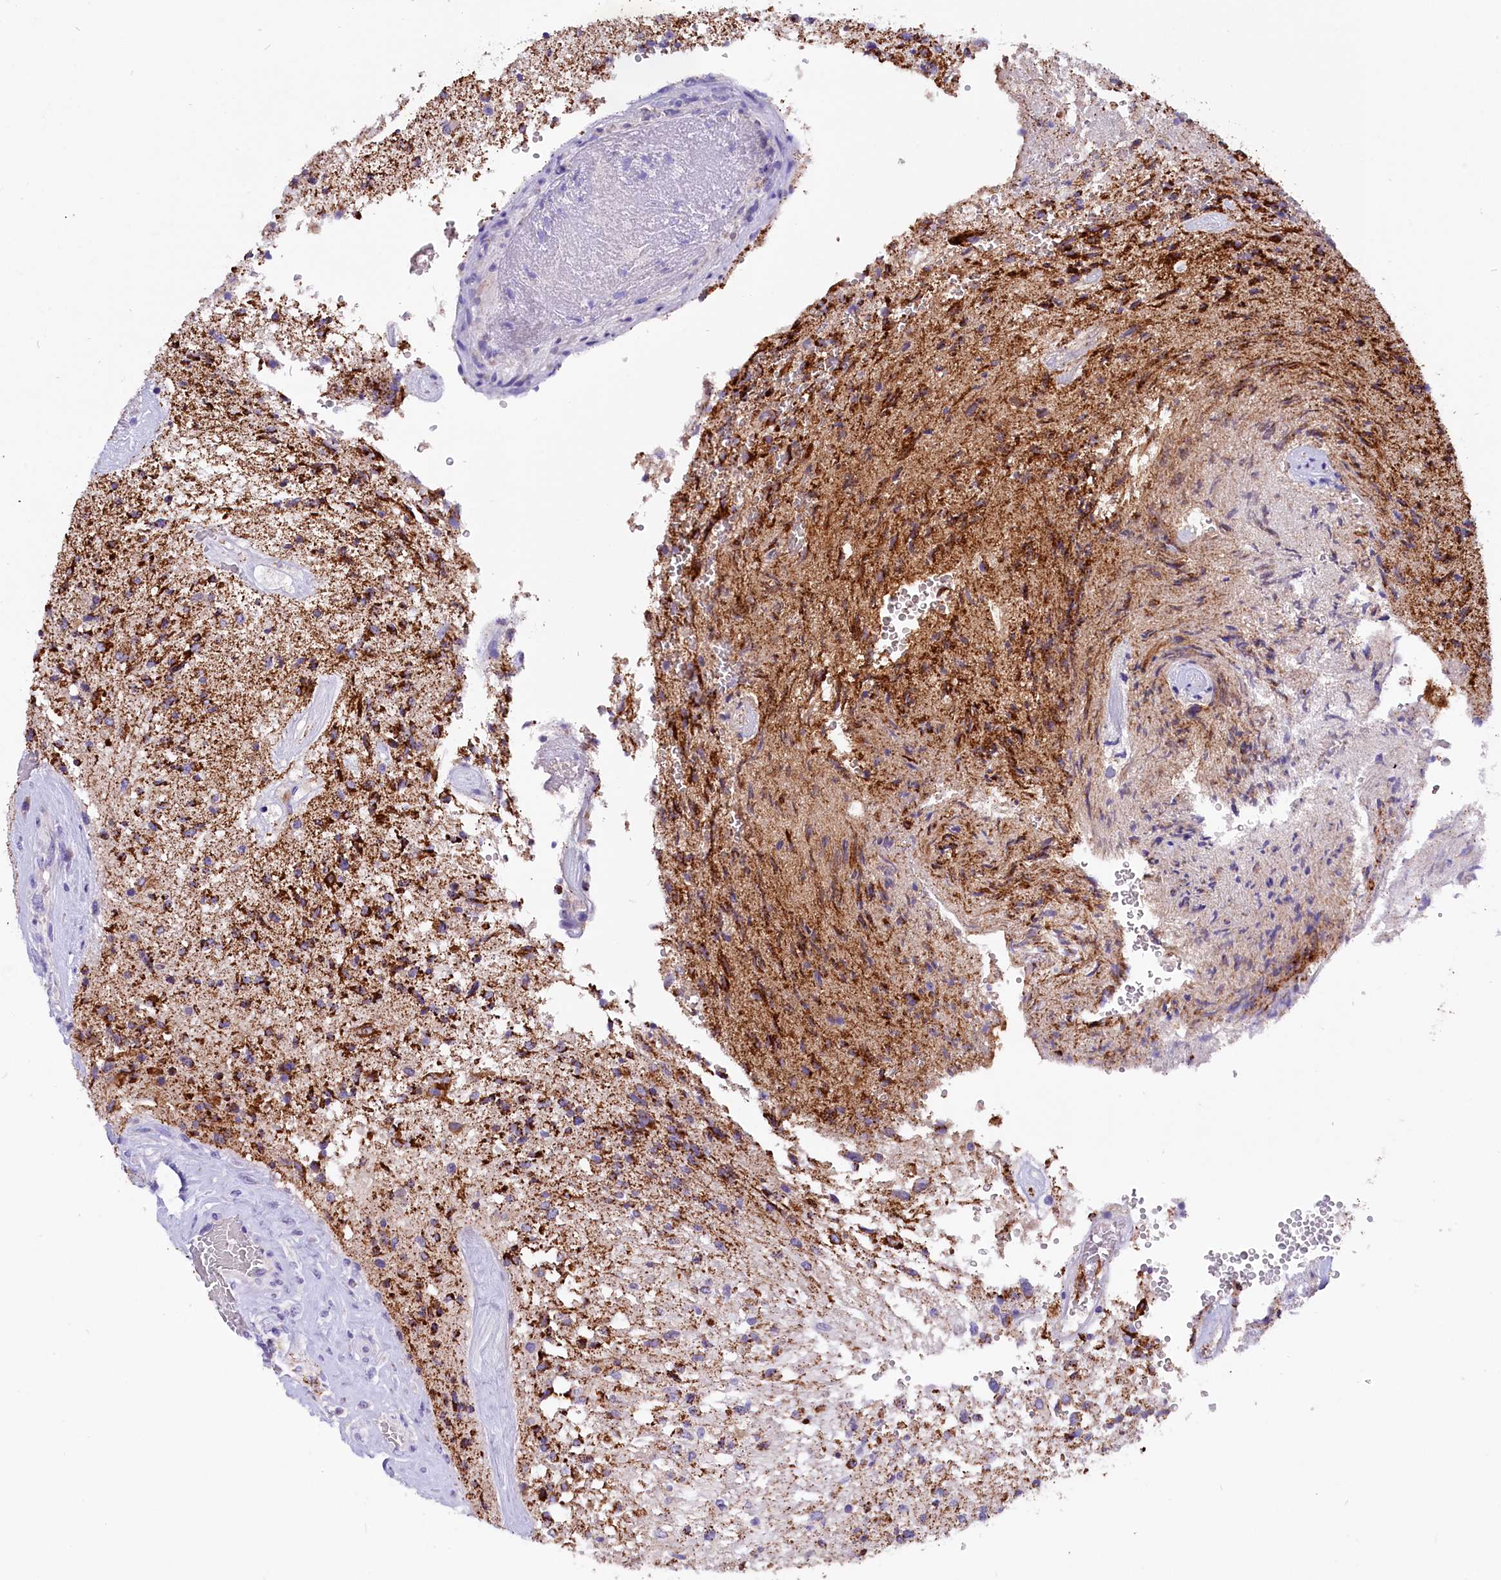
{"staining": {"intensity": "moderate", "quantity": ">75%", "location": "cytoplasmic/membranous"}, "tissue": "glioma", "cell_type": "Tumor cells", "image_type": "cancer", "snomed": [{"axis": "morphology", "description": "Glioma, malignant, High grade"}, {"axis": "topography", "description": "Brain"}], "caption": "Glioma stained with a protein marker demonstrates moderate staining in tumor cells.", "gene": "ABAT", "patient": {"sex": "male", "age": 56}}